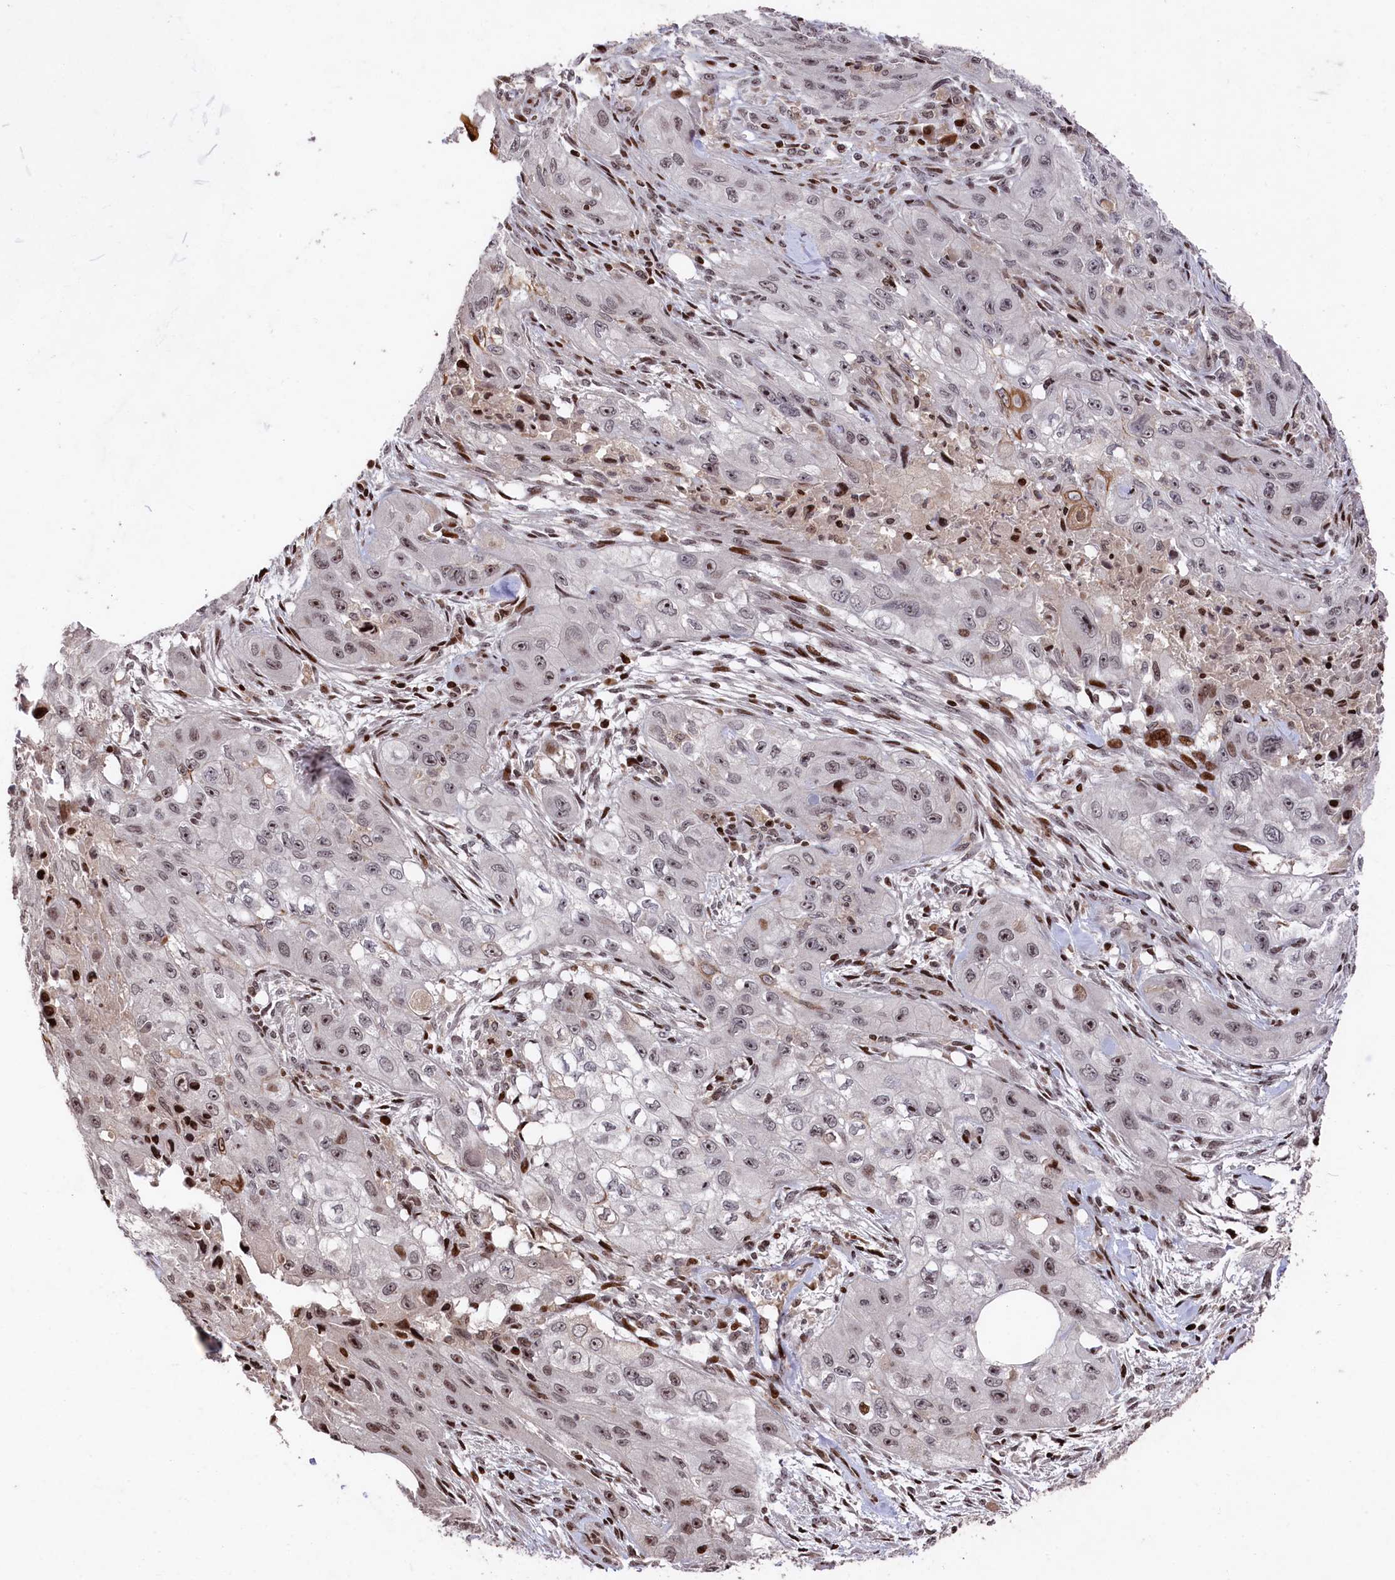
{"staining": {"intensity": "weak", "quantity": "<25%", "location": "nuclear"}, "tissue": "skin cancer", "cell_type": "Tumor cells", "image_type": "cancer", "snomed": [{"axis": "morphology", "description": "Squamous cell carcinoma, NOS"}, {"axis": "topography", "description": "Skin"}, {"axis": "topography", "description": "Subcutis"}], "caption": "Immunohistochemical staining of human skin squamous cell carcinoma demonstrates no significant expression in tumor cells. (DAB (3,3'-diaminobenzidine) immunohistochemistry (IHC) visualized using brightfield microscopy, high magnification).", "gene": "MCF2L2", "patient": {"sex": "male", "age": 73}}